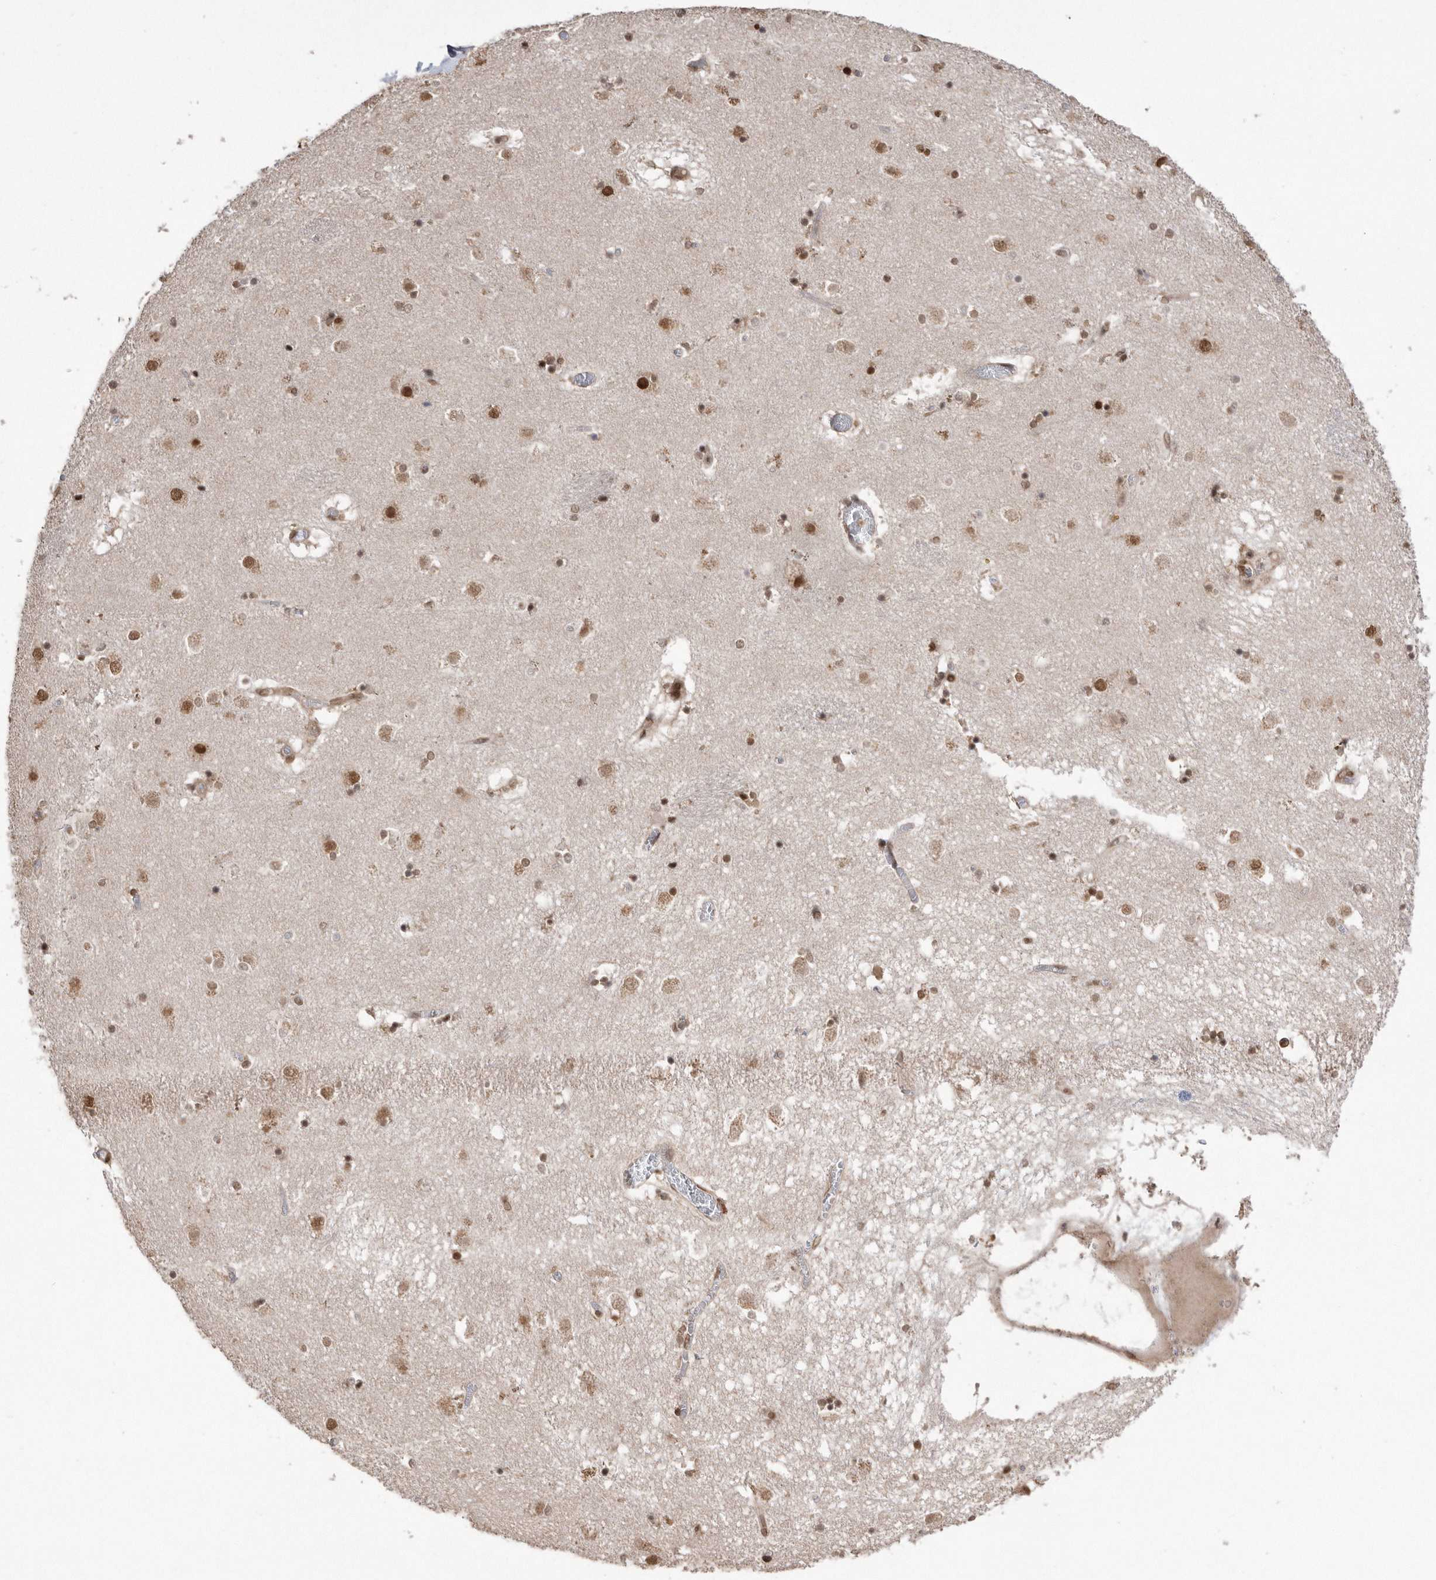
{"staining": {"intensity": "moderate", "quantity": "25%-75%", "location": "nuclear"}, "tissue": "caudate", "cell_type": "Glial cells", "image_type": "normal", "snomed": [{"axis": "morphology", "description": "Normal tissue, NOS"}, {"axis": "topography", "description": "Lateral ventricle wall"}], "caption": "Moderate nuclear protein staining is present in about 25%-75% of glial cells in caudate. (DAB = brown stain, brightfield microscopy at high magnification).", "gene": "TDRD3", "patient": {"sex": "male", "age": 70}}